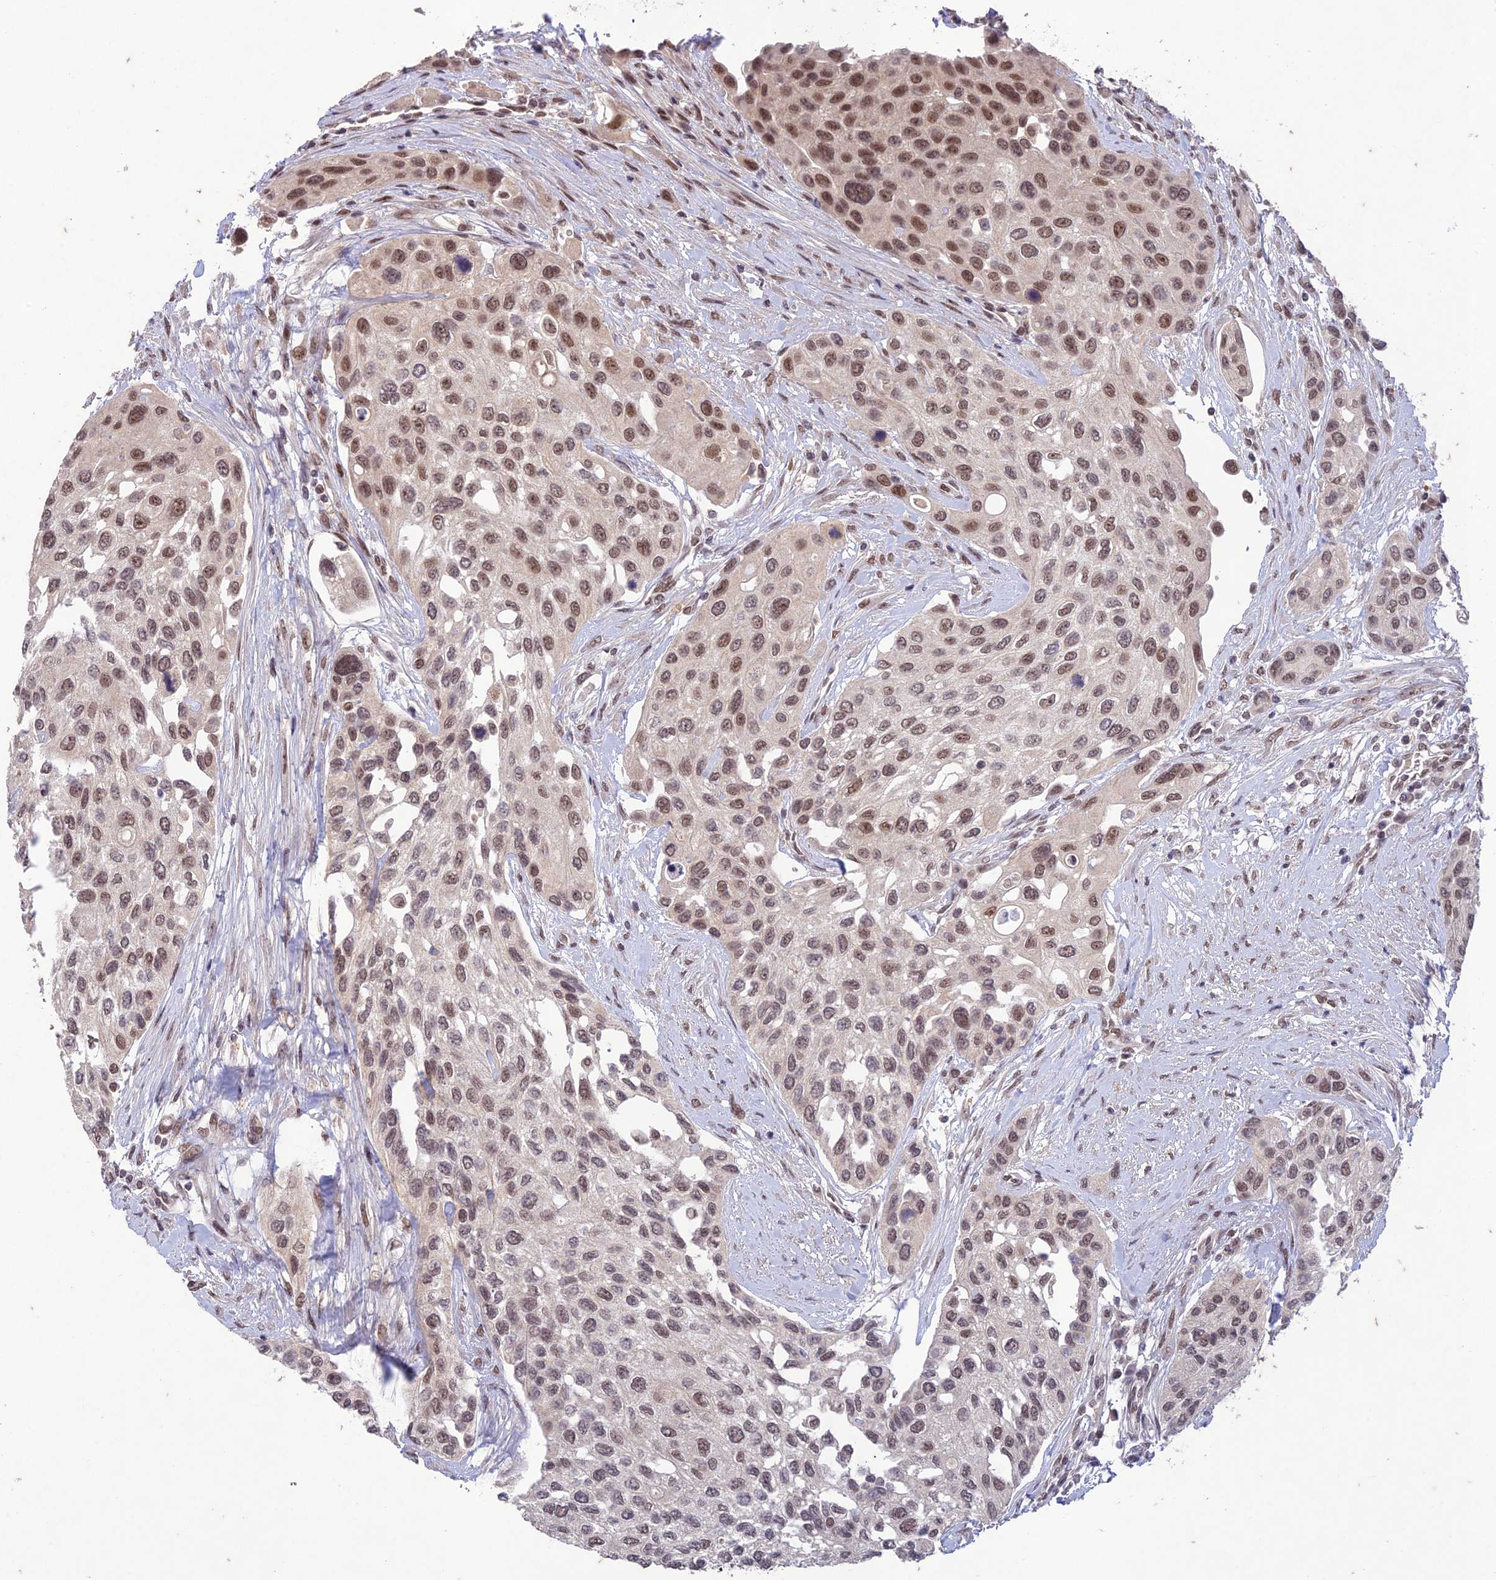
{"staining": {"intensity": "moderate", "quantity": ">75%", "location": "nuclear"}, "tissue": "urothelial cancer", "cell_type": "Tumor cells", "image_type": "cancer", "snomed": [{"axis": "morphology", "description": "Normal tissue, NOS"}, {"axis": "morphology", "description": "Urothelial carcinoma, High grade"}, {"axis": "topography", "description": "Vascular tissue"}, {"axis": "topography", "description": "Urinary bladder"}], "caption": "IHC image of high-grade urothelial carcinoma stained for a protein (brown), which reveals medium levels of moderate nuclear staining in about >75% of tumor cells.", "gene": "POP4", "patient": {"sex": "female", "age": 56}}